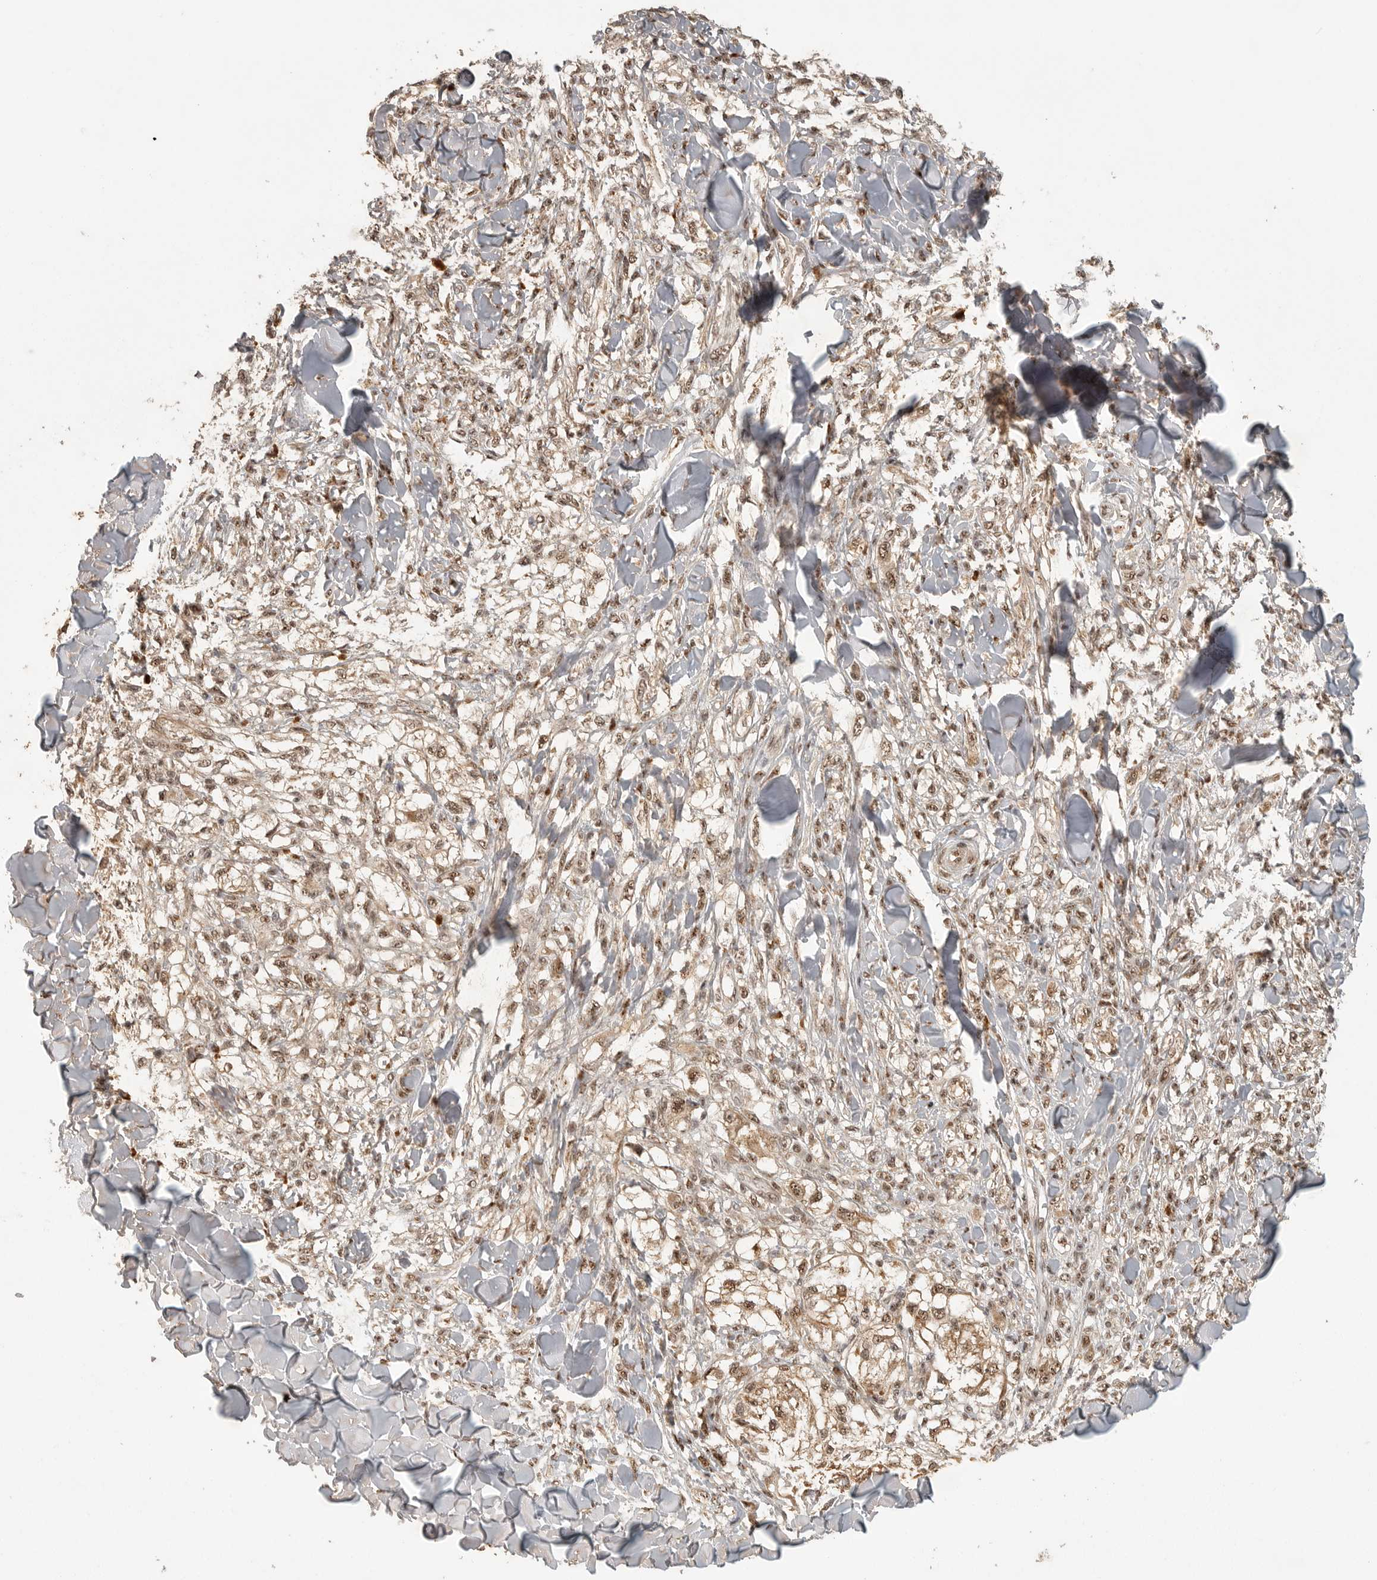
{"staining": {"intensity": "moderate", "quantity": ">75%", "location": "nuclear"}, "tissue": "melanoma", "cell_type": "Tumor cells", "image_type": "cancer", "snomed": [{"axis": "morphology", "description": "Malignant melanoma, NOS"}, {"axis": "topography", "description": "Skin of head"}], "caption": "Malignant melanoma stained with a brown dye demonstrates moderate nuclear positive staining in approximately >75% of tumor cells.", "gene": "POMP", "patient": {"sex": "male", "age": 83}}